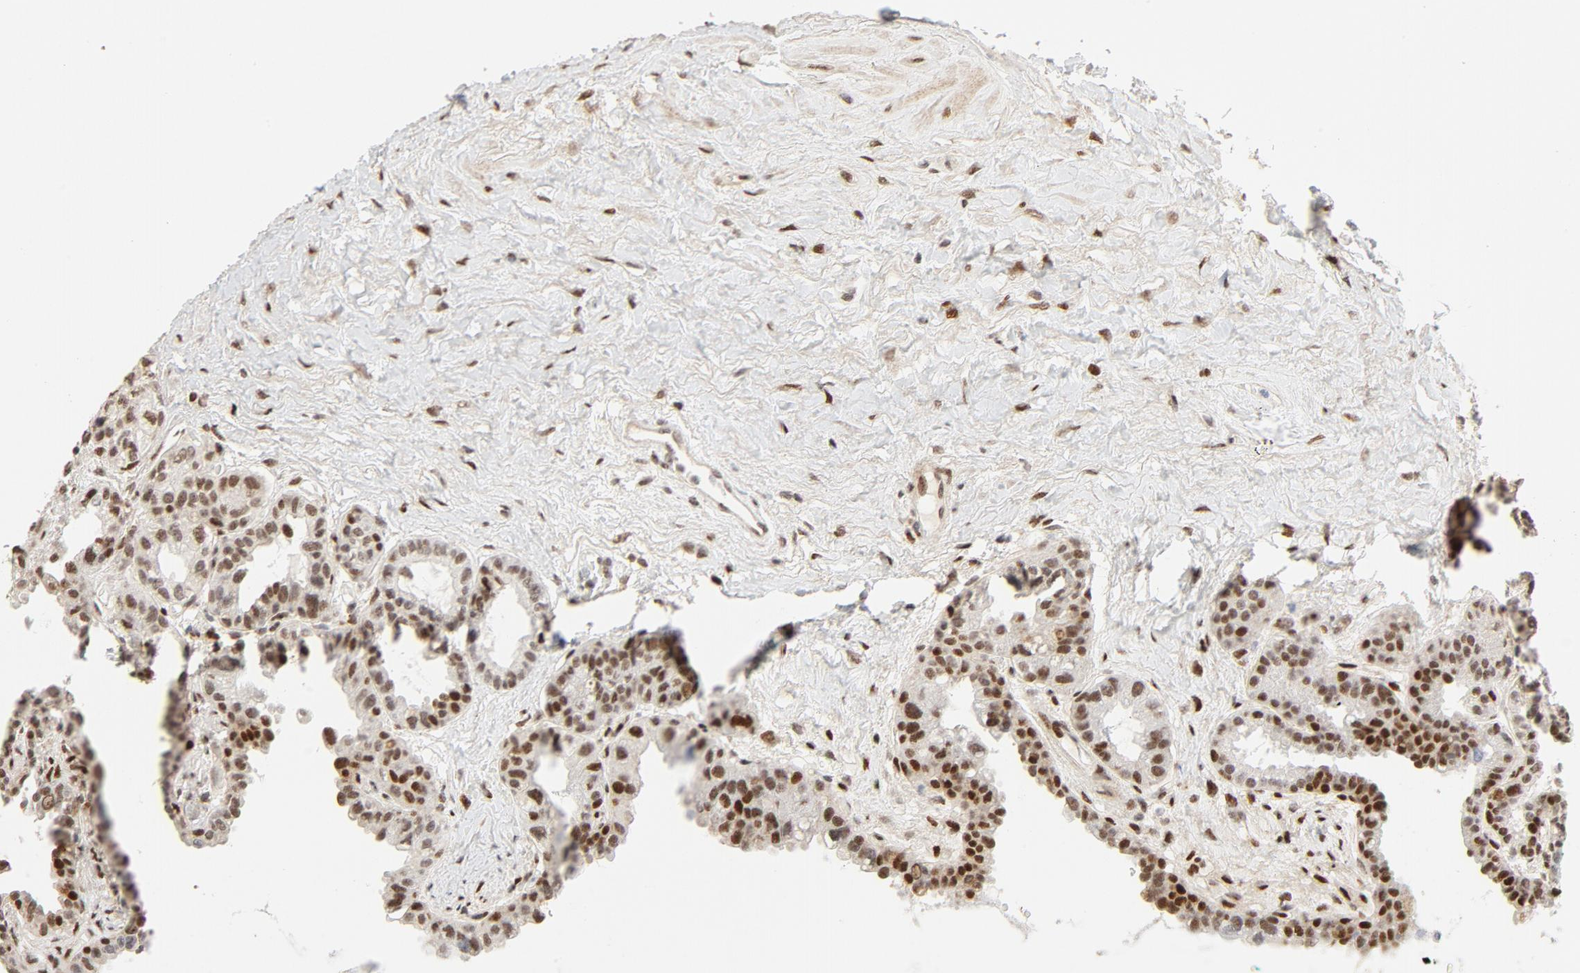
{"staining": {"intensity": "moderate", "quantity": "25%-75%", "location": "nuclear"}, "tissue": "seminal vesicle", "cell_type": "Glandular cells", "image_type": "normal", "snomed": [{"axis": "morphology", "description": "Normal tissue, NOS"}, {"axis": "topography", "description": "Seminal veicle"}], "caption": "IHC micrograph of normal human seminal vesicle stained for a protein (brown), which reveals medium levels of moderate nuclear positivity in approximately 25%-75% of glandular cells.", "gene": "GTF2I", "patient": {"sex": "male", "age": 61}}